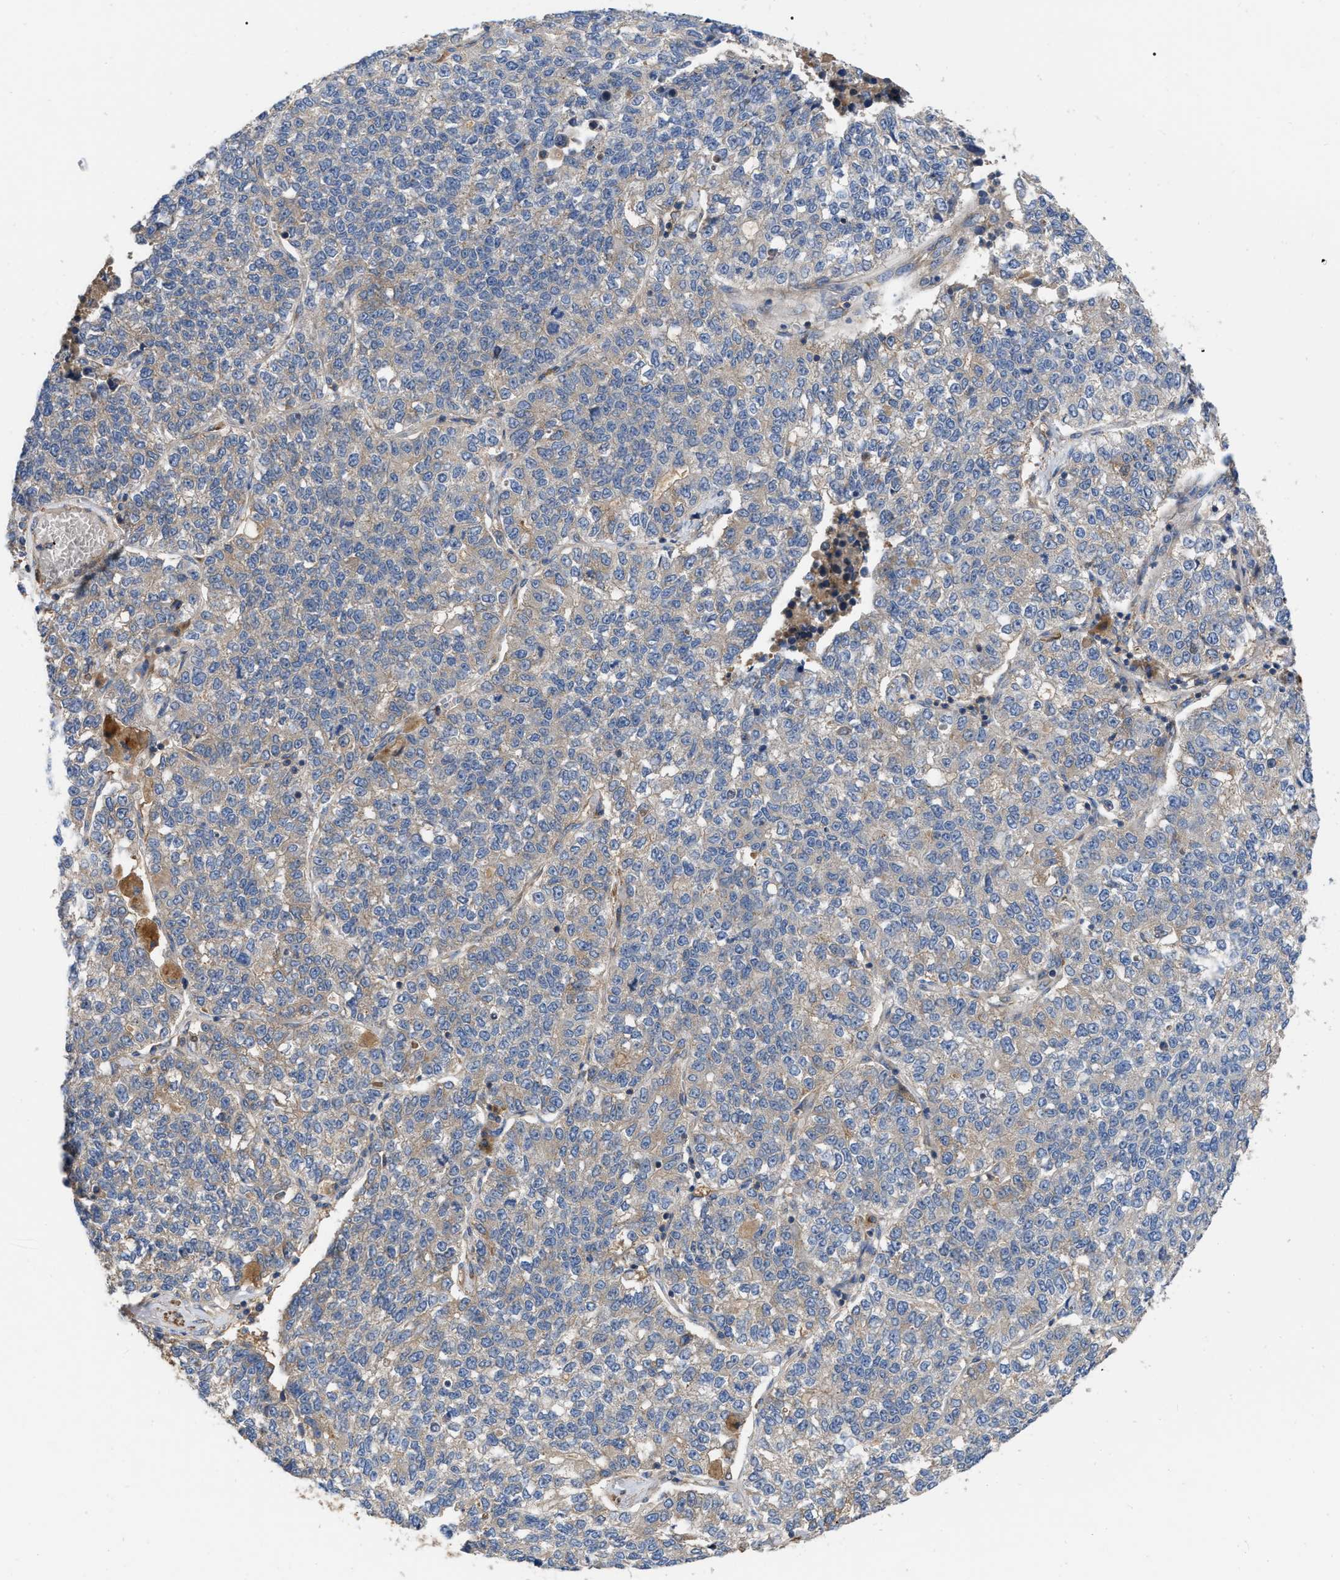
{"staining": {"intensity": "weak", "quantity": "25%-75%", "location": "cytoplasmic/membranous"}, "tissue": "lung cancer", "cell_type": "Tumor cells", "image_type": "cancer", "snomed": [{"axis": "morphology", "description": "Adenocarcinoma, NOS"}, {"axis": "topography", "description": "Lung"}], "caption": "An IHC photomicrograph of neoplastic tissue is shown. Protein staining in brown shows weak cytoplasmic/membranous positivity in lung cancer within tumor cells.", "gene": "RABEP1", "patient": {"sex": "male", "age": 49}}